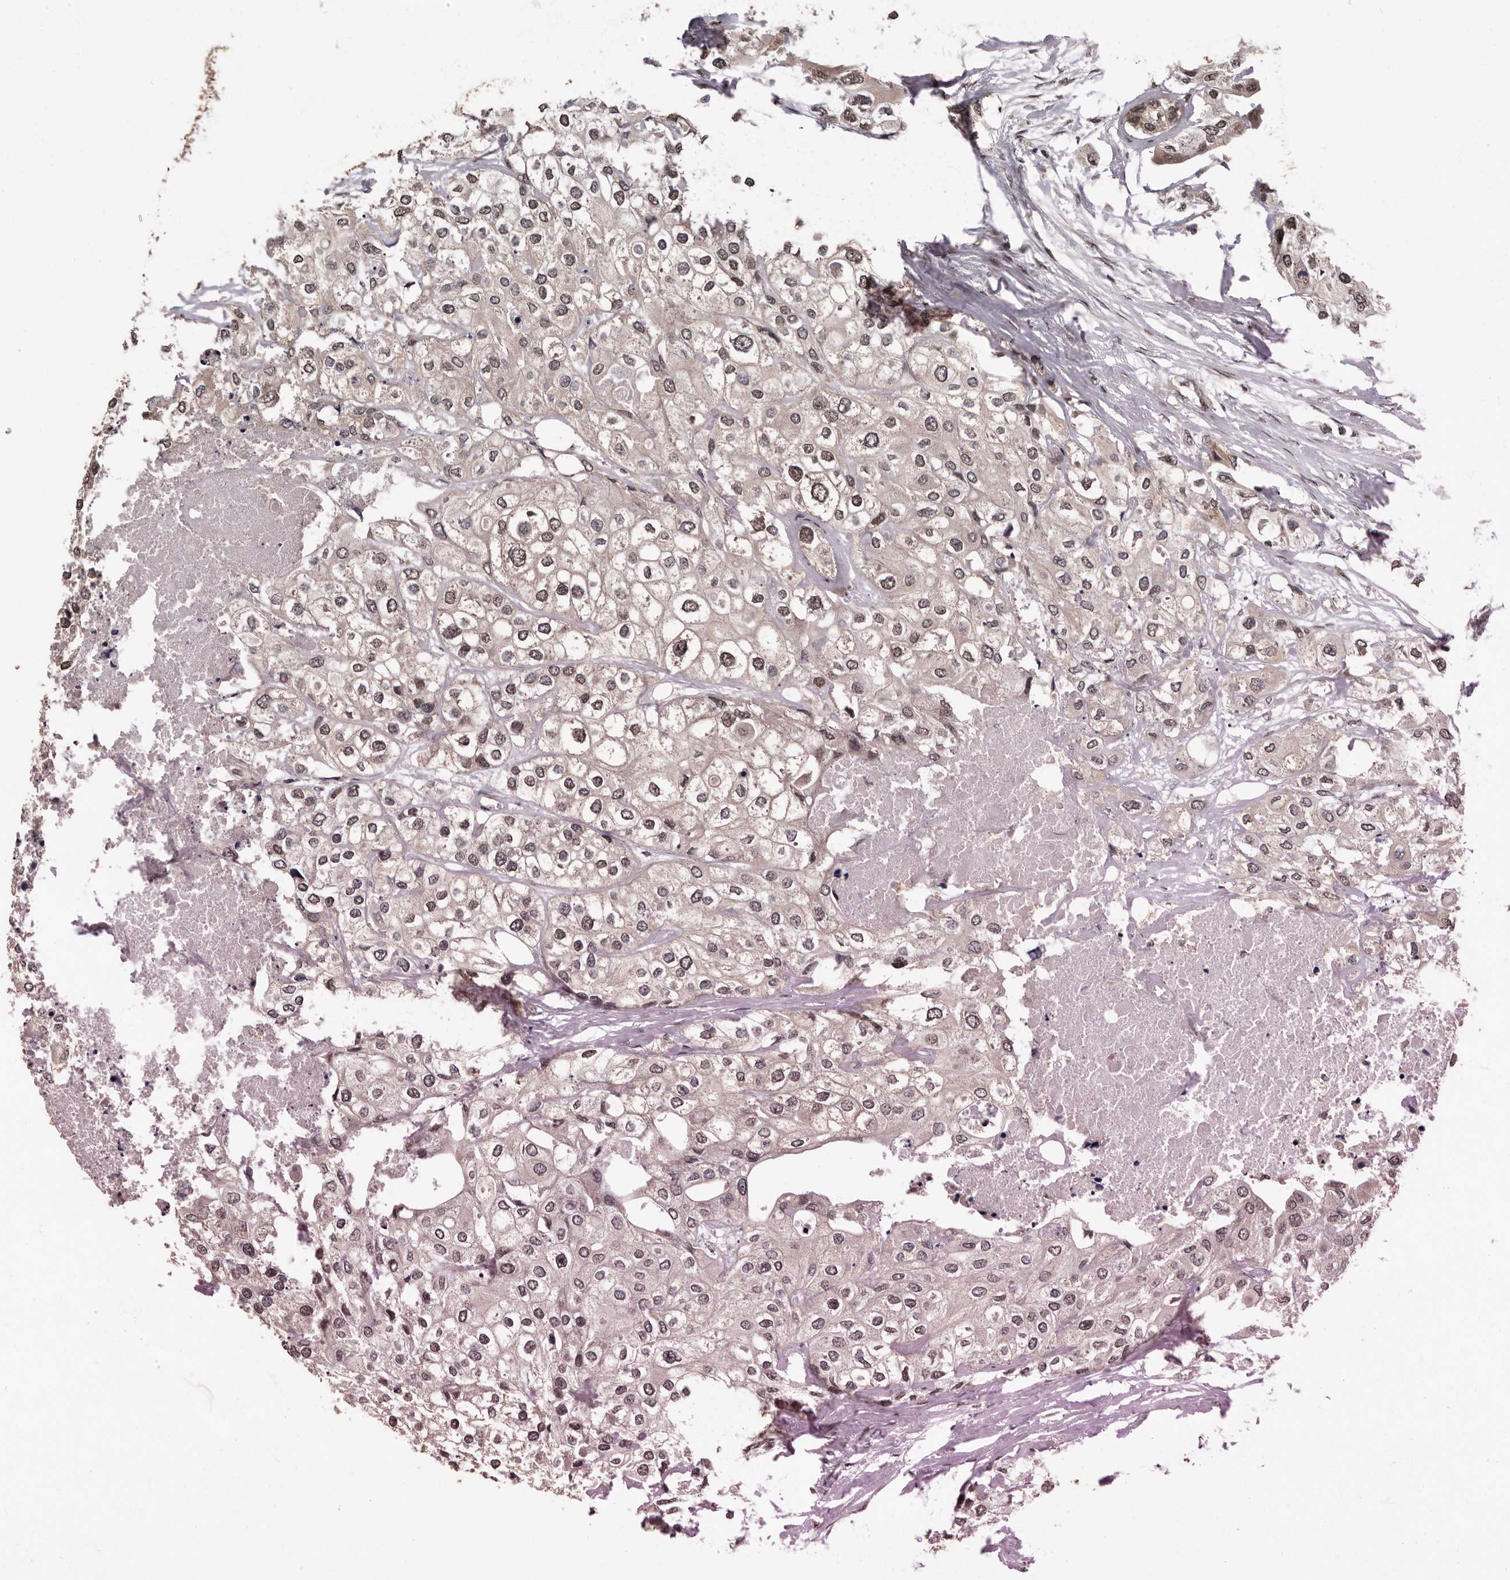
{"staining": {"intensity": "weak", "quantity": ">75%", "location": "cytoplasmic/membranous,nuclear"}, "tissue": "urothelial cancer", "cell_type": "Tumor cells", "image_type": "cancer", "snomed": [{"axis": "morphology", "description": "Urothelial carcinoma, High grade"}, {"axis": "topography", "description": "Urinary bladder"}], "caption": "Immunohistochemistry (IHC) of urothelial cancer displays low levels of weak cytoplasmic/membranous and nuclear staining in approximately >75% of tumor cells.", "gene": "VPS37A", "patient": {"sex": "male", "age": 64}}